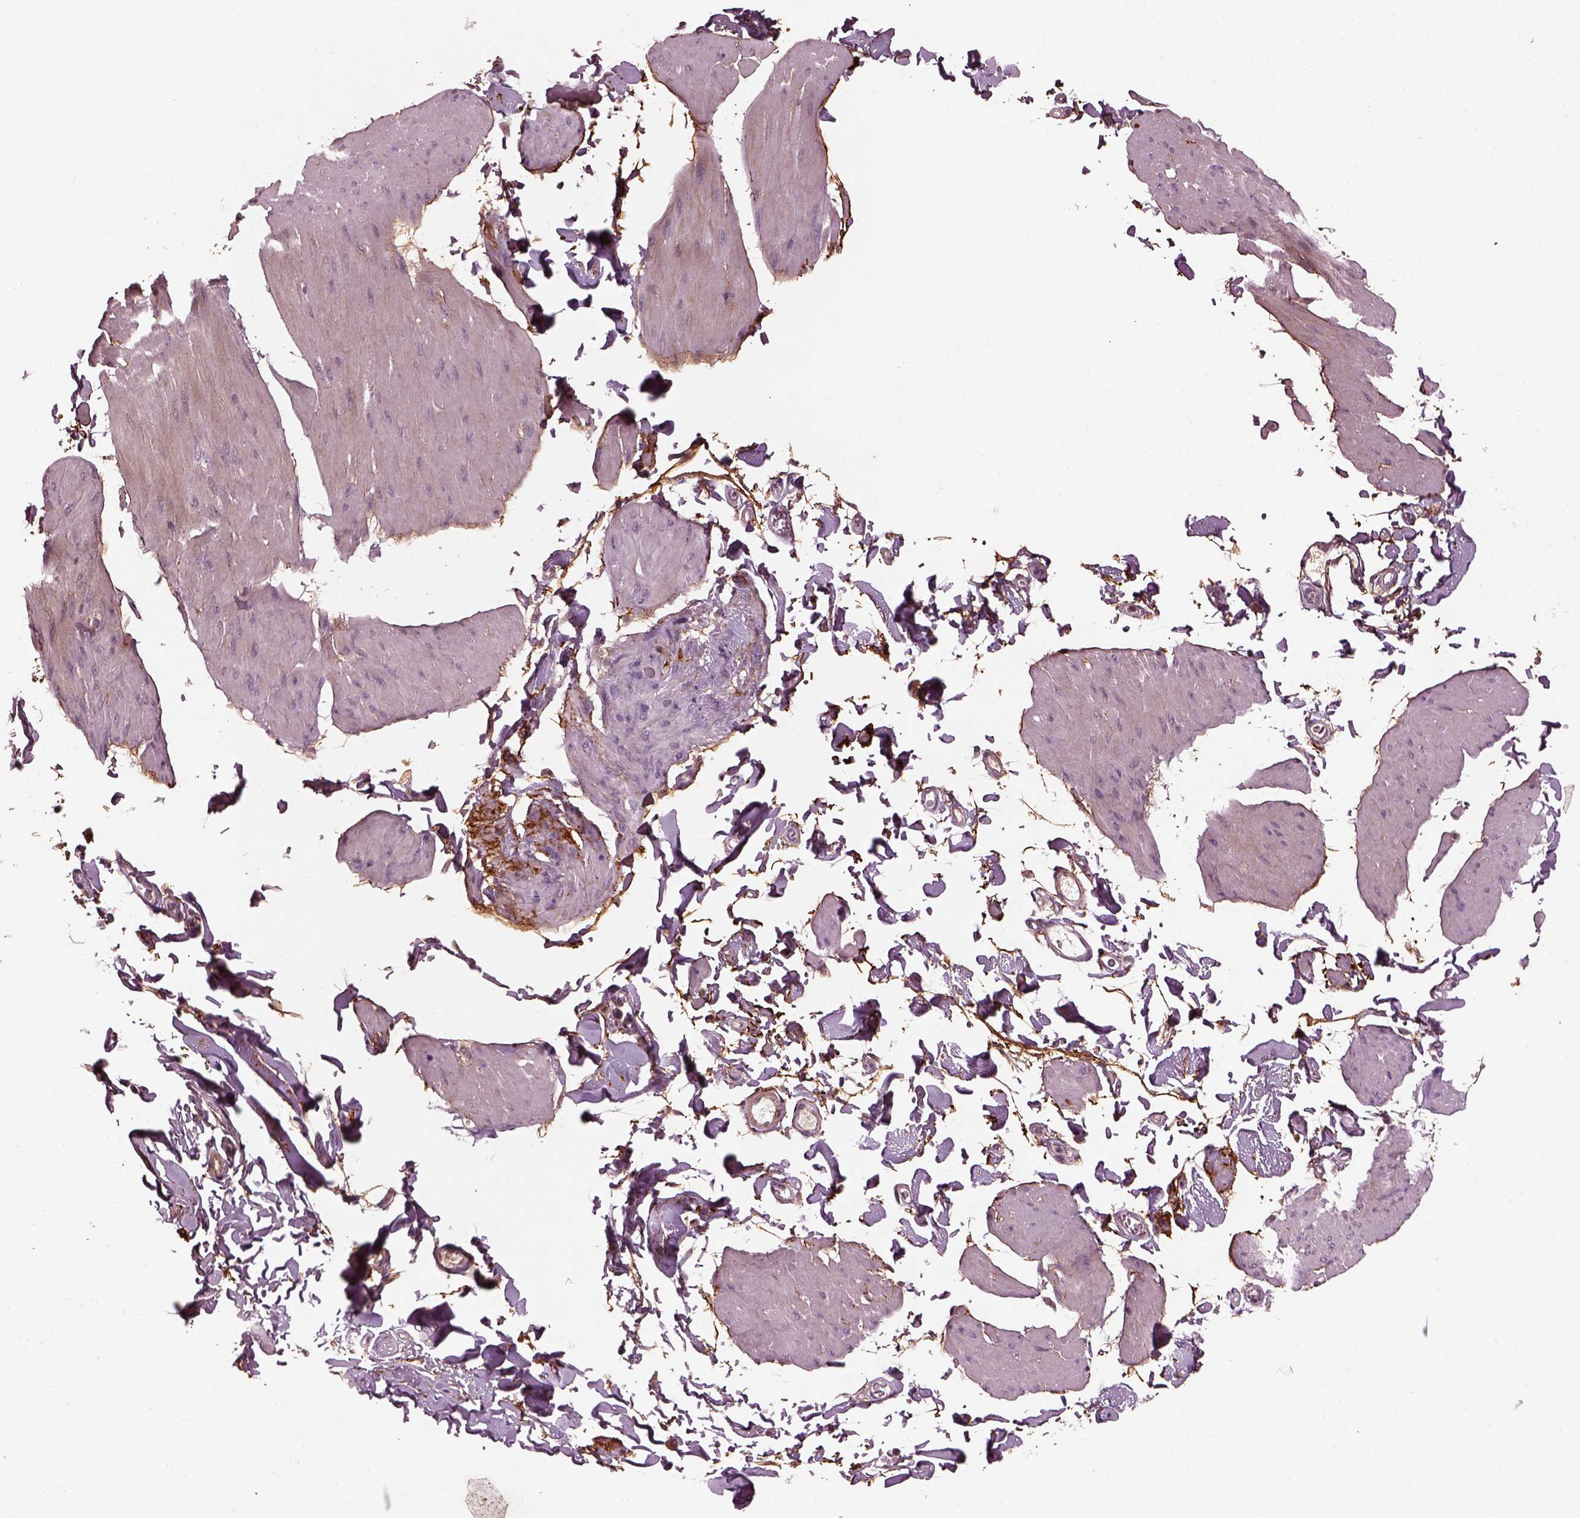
{"staining": {"intensity": "negative", "quantity": "none", "location": "none"}, "tissue": "smooth muscle", "cell_type": "Smooth muscle cells", "image_type": "normal", "snomed": [{"axis": "morphology", "description": "Normal tissue, NOS"}, {"axis": "topography", "description": "Adipose tissue"}, {"axis": "topography", "description": "Smooth muscle"}, {"axis": "topography", "description": "Peripheral nerve tissue"}], "caption": "IHC micrograph of benign smooth muscle: human smooth muscle stained with DAB (3,3'-diaminobenzidine) reveals no significant protein staining in smooth muscle cells.", "gene": "EFEMP1", "patient": {"sex": "male", "age": 83}}